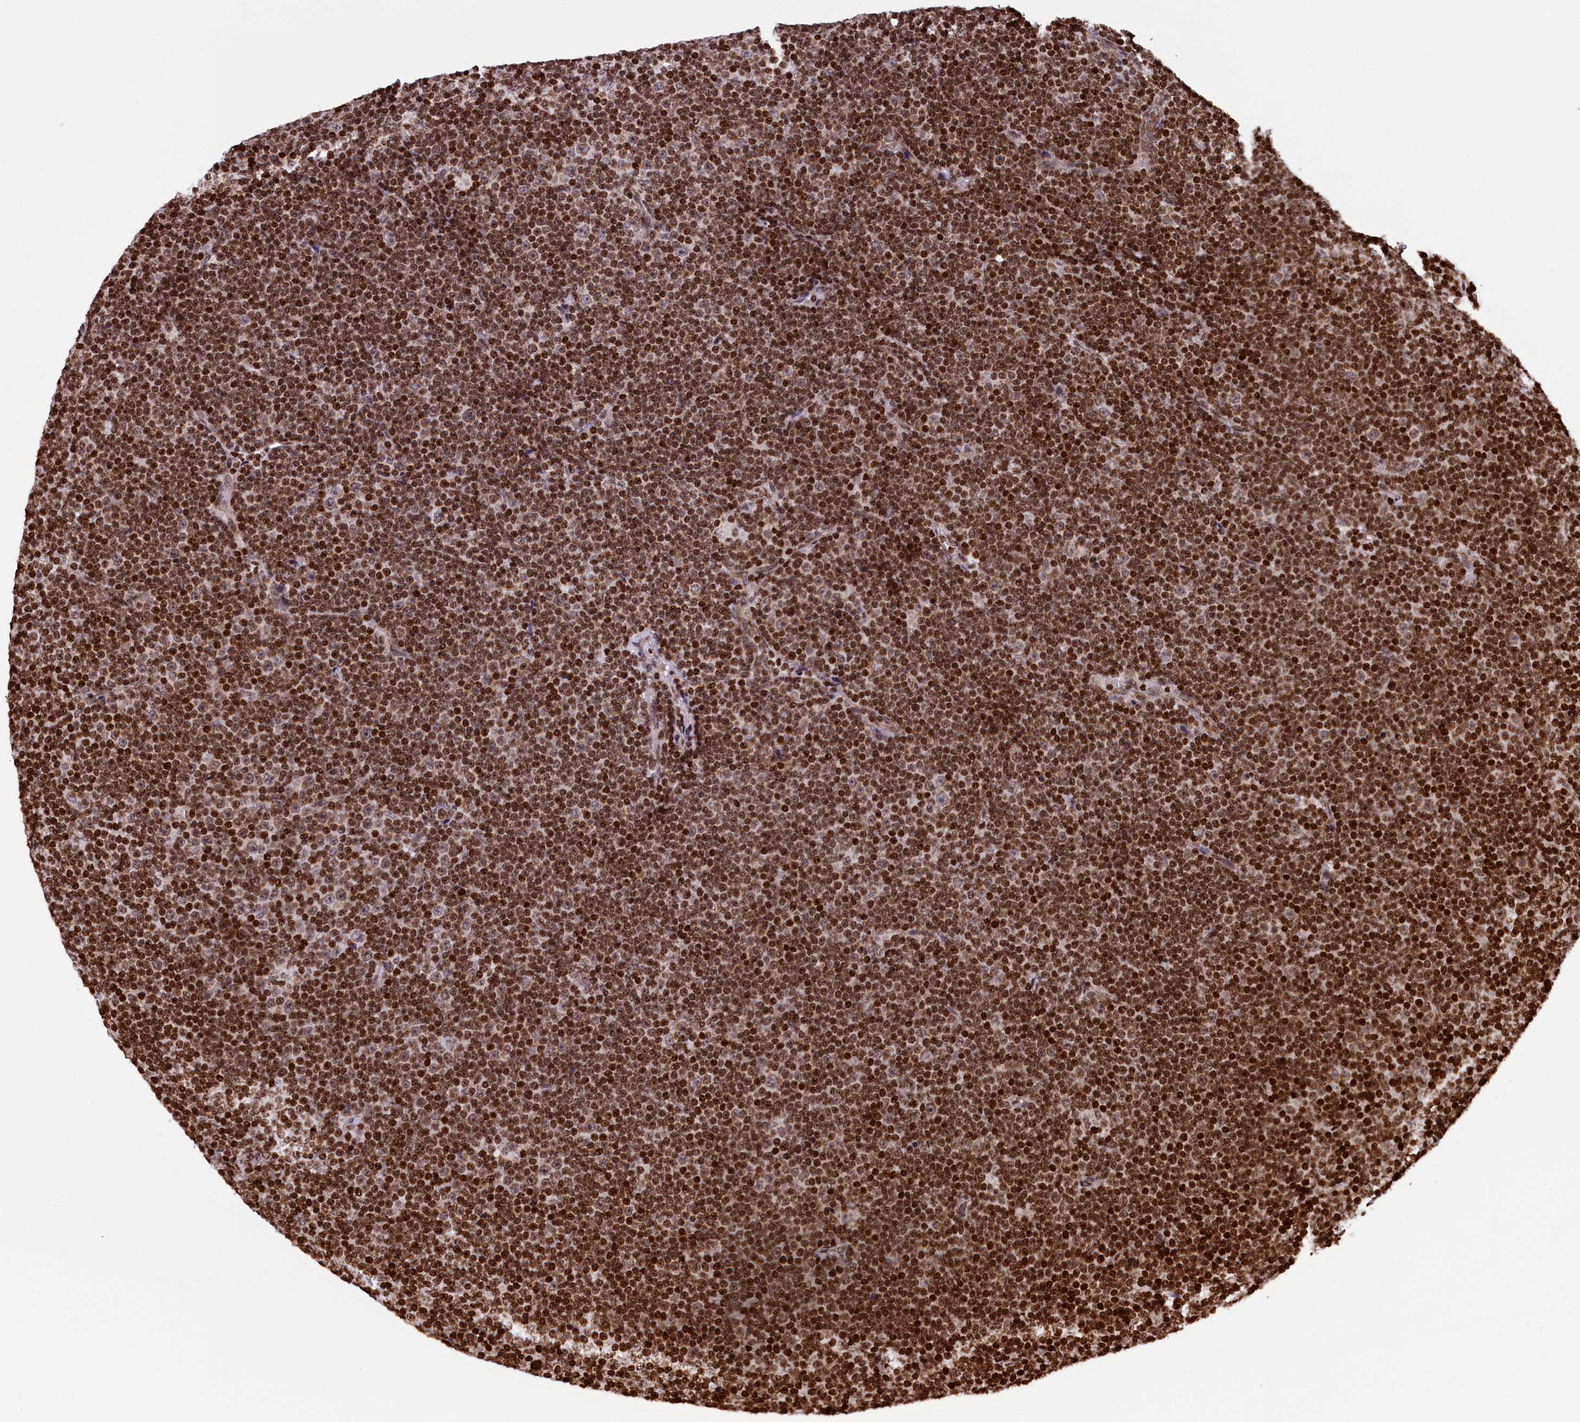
{"staining": {"intensity": "moderate", "quantity": "25%-75%", "location": "cytoplasmic/membranous,nuclear"}, "tissue": "lymphoma", "cell_type": "Tumor cells", "image_type": "cancer", "snomed": [{"axis": "morphology", "description": "Malignant lymphoma, non-Hodgkin's type, Low grade"}, {"axis": "topography", "description": "Lymph node"}], "caption": "Immunohistochemistry photomicrograph of human low-grade malignant lymphoma, non-Hodgkin's type stained for a protein (brown), which shows medium levels of moderate cytoplasmic/membranous and nuclear positivity in about 25%-75% of tumor cells.", "gene": "TIMM29", "patient": {"sex": "female", "age": 67}}